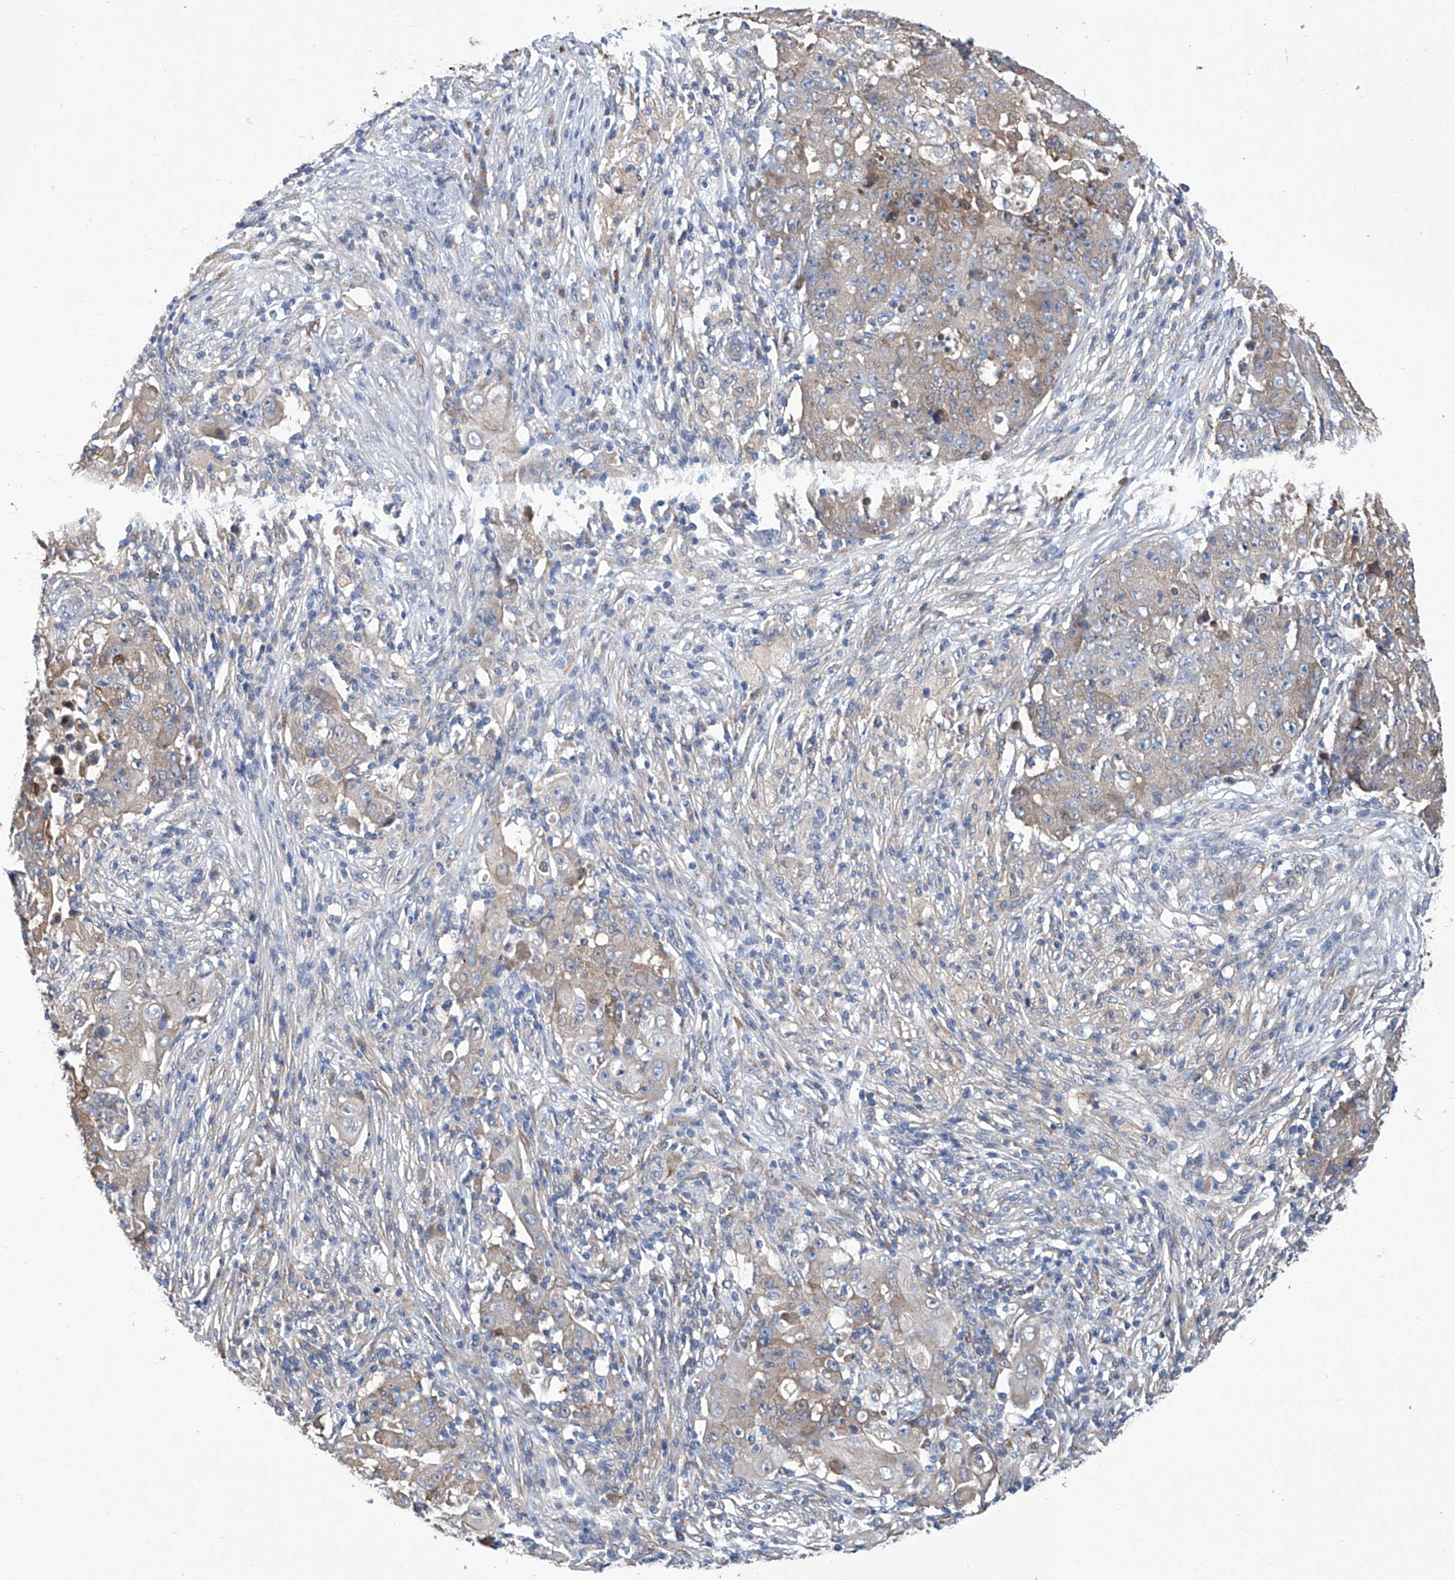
{"staining": {"intensity": "weak", "quantity": "25%-75%", "location": "cytoplasmic/membranous"}, "tissue": "ovarian cancer", "cell_type": "Tumor cells", "image_type": "cancer", "snomed": [{"axis": "morphology", "description": "Carcinoma, endometroid"}, {"axis": "topography", "description": "Ovary"}], "caption": "Immunohistochemistry staining of ovarian endometroid carcinoma, which demonstrates low levels of weak cytoplasmic/membranous staining in approximately 25%-75% of tumor cells indicating weak cytoplasmic/membranous protein positivity. The staining was performed using DAB (brown) for protein detection and nuclei were counterstained in hematoxylin (blue).", "gene": "SMS", "patient": {"sex": "female", "age": 42}}